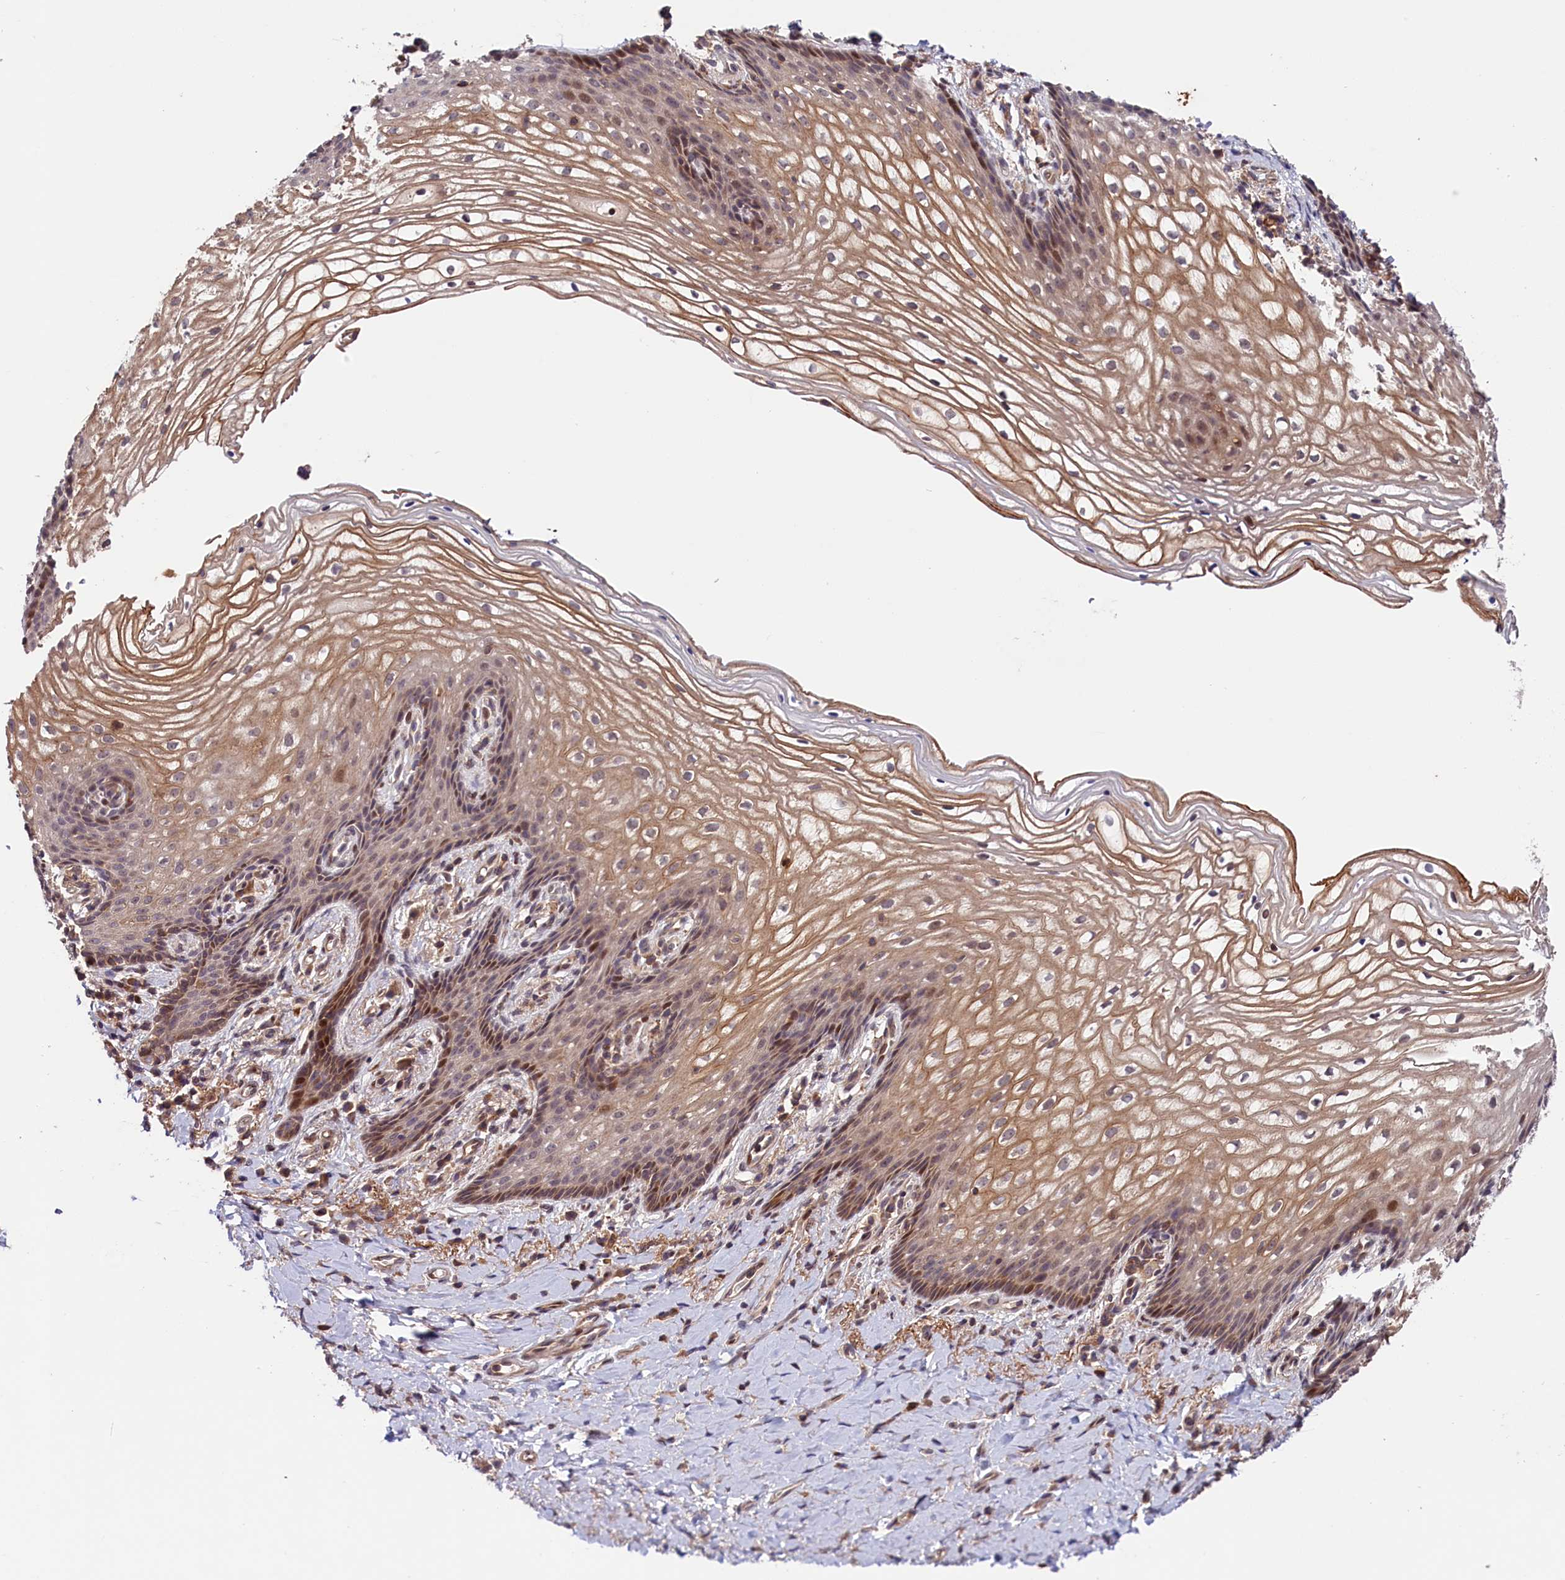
{"staining": {"intensity": "moderate", "quantity": ">75%", "location": "cytoplasmic/membranous,nuclear"}, "tissue": "vagina", "cell_type": "Squamous epithelial cells", "image_type": "normal", "snomed": [{"axis": "morphology", "description": "Normal tissue, NOS"}, {"axis": "topography", "description": "Vagina"}], "caption": "A medium amount of moderate cytoplasmic/membranous,nuclear expression is appreciated in approximately >75% of squamous epithelial cells in unremarkable vagina.", "gene": "CACNA1H", "patient": {"sex": "female", "age": 60}}